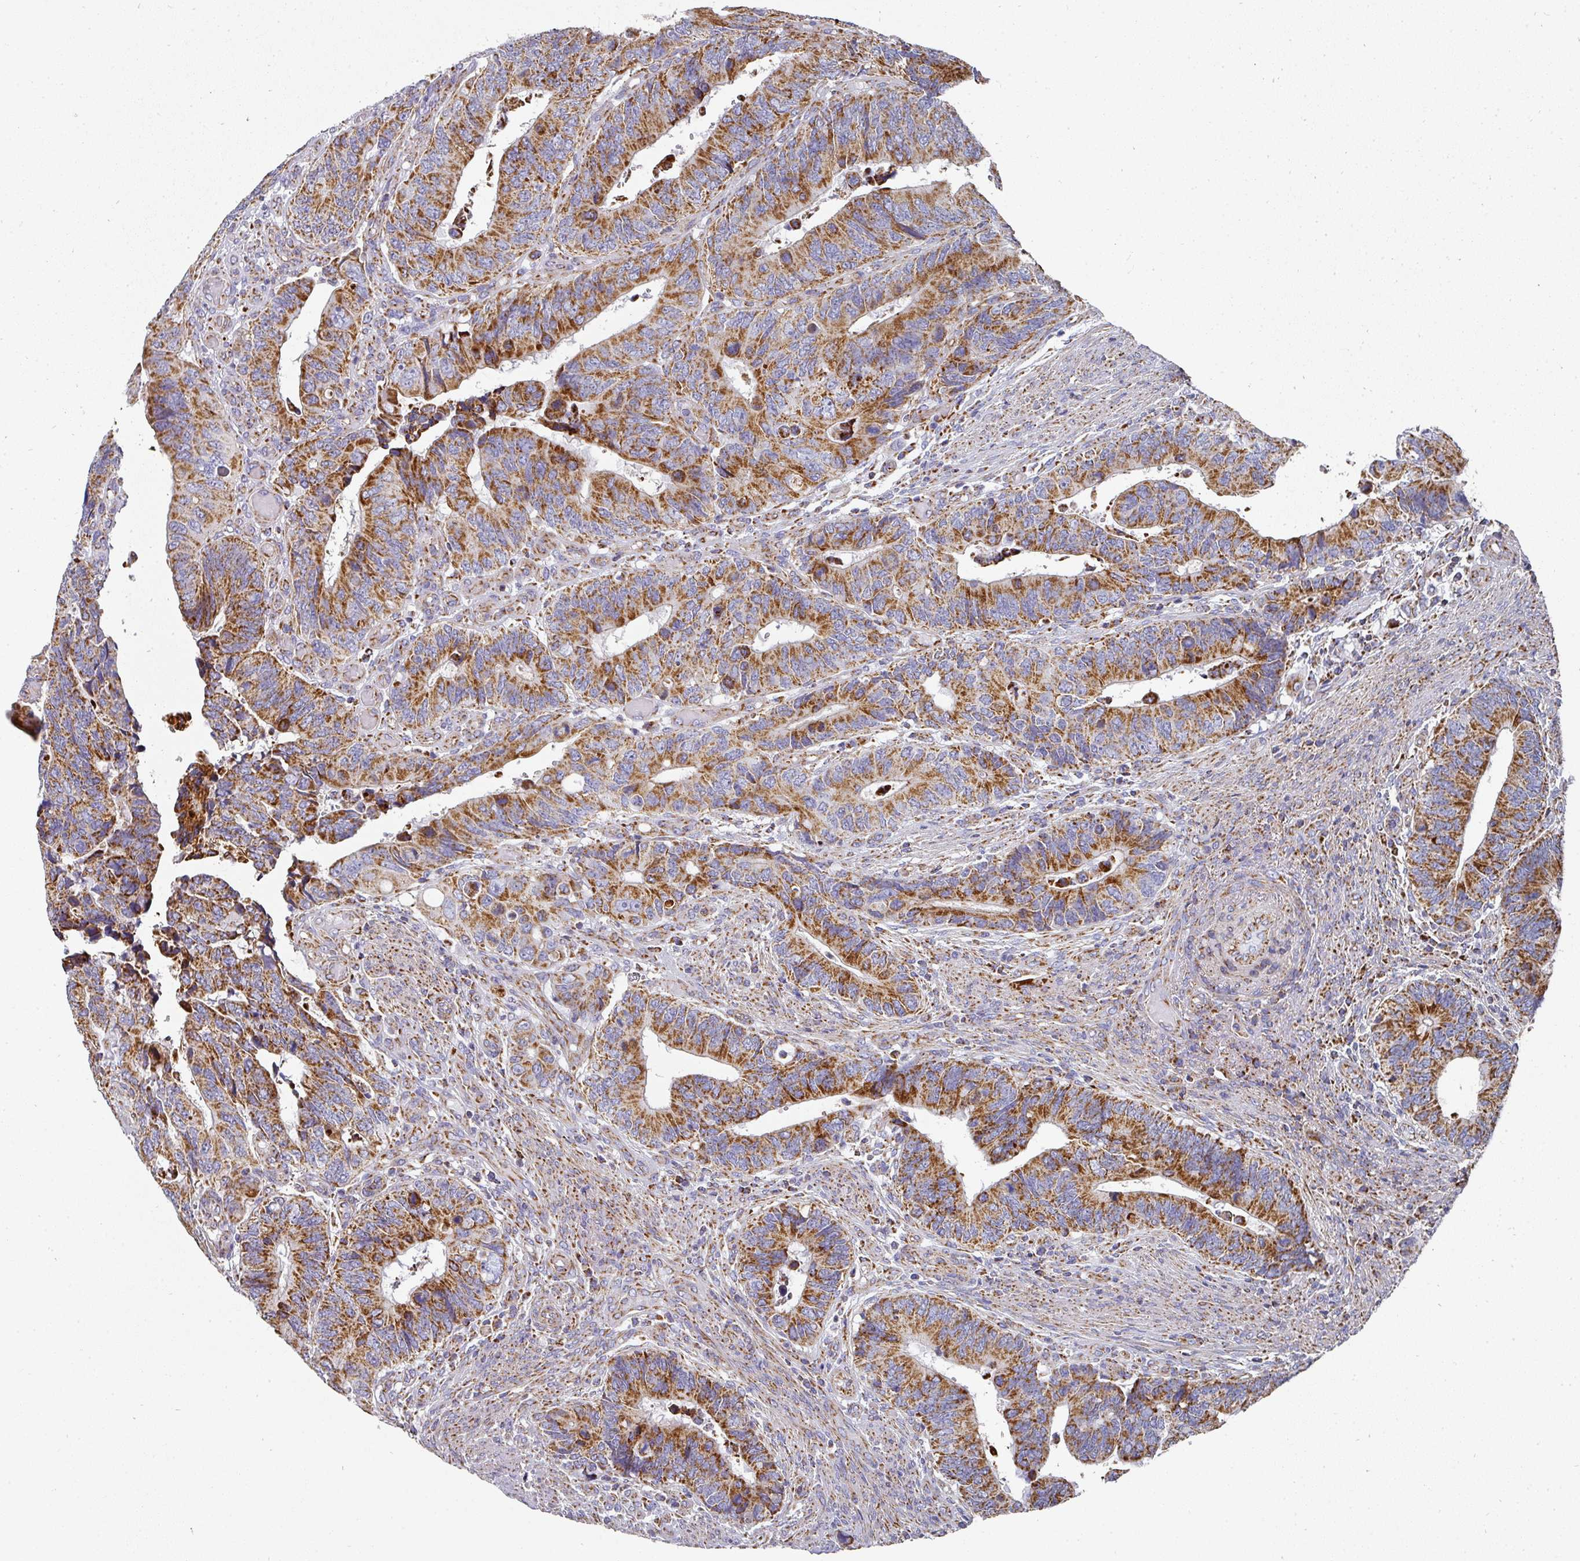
{"staining": {"intensity": "strong", "quantity": ">75%", "location": "cytoplasmic/membranous"}, "tissue": "colorectal cancer", "cell_type": "Tumor cells", "image_type": "cancer", "snomed": [{"axis": "morphology", "description": "Adenocarcinoma, NOS"}, {"axis": "topography", "description": "Colon"}], "caption": "High-magnification brightfield microscopy of adenocarcinoma (colorectal) stained with DAB (3,3'-diaminobenzidine) (brown) and counterstained with hematoxylin (blue). tumor cells exhibit strong cytoplasmic/membranous staining is present in about>75% of cells.", "gene": "UQCRFS1", "patient": {"sex": "male", "age": 87}}